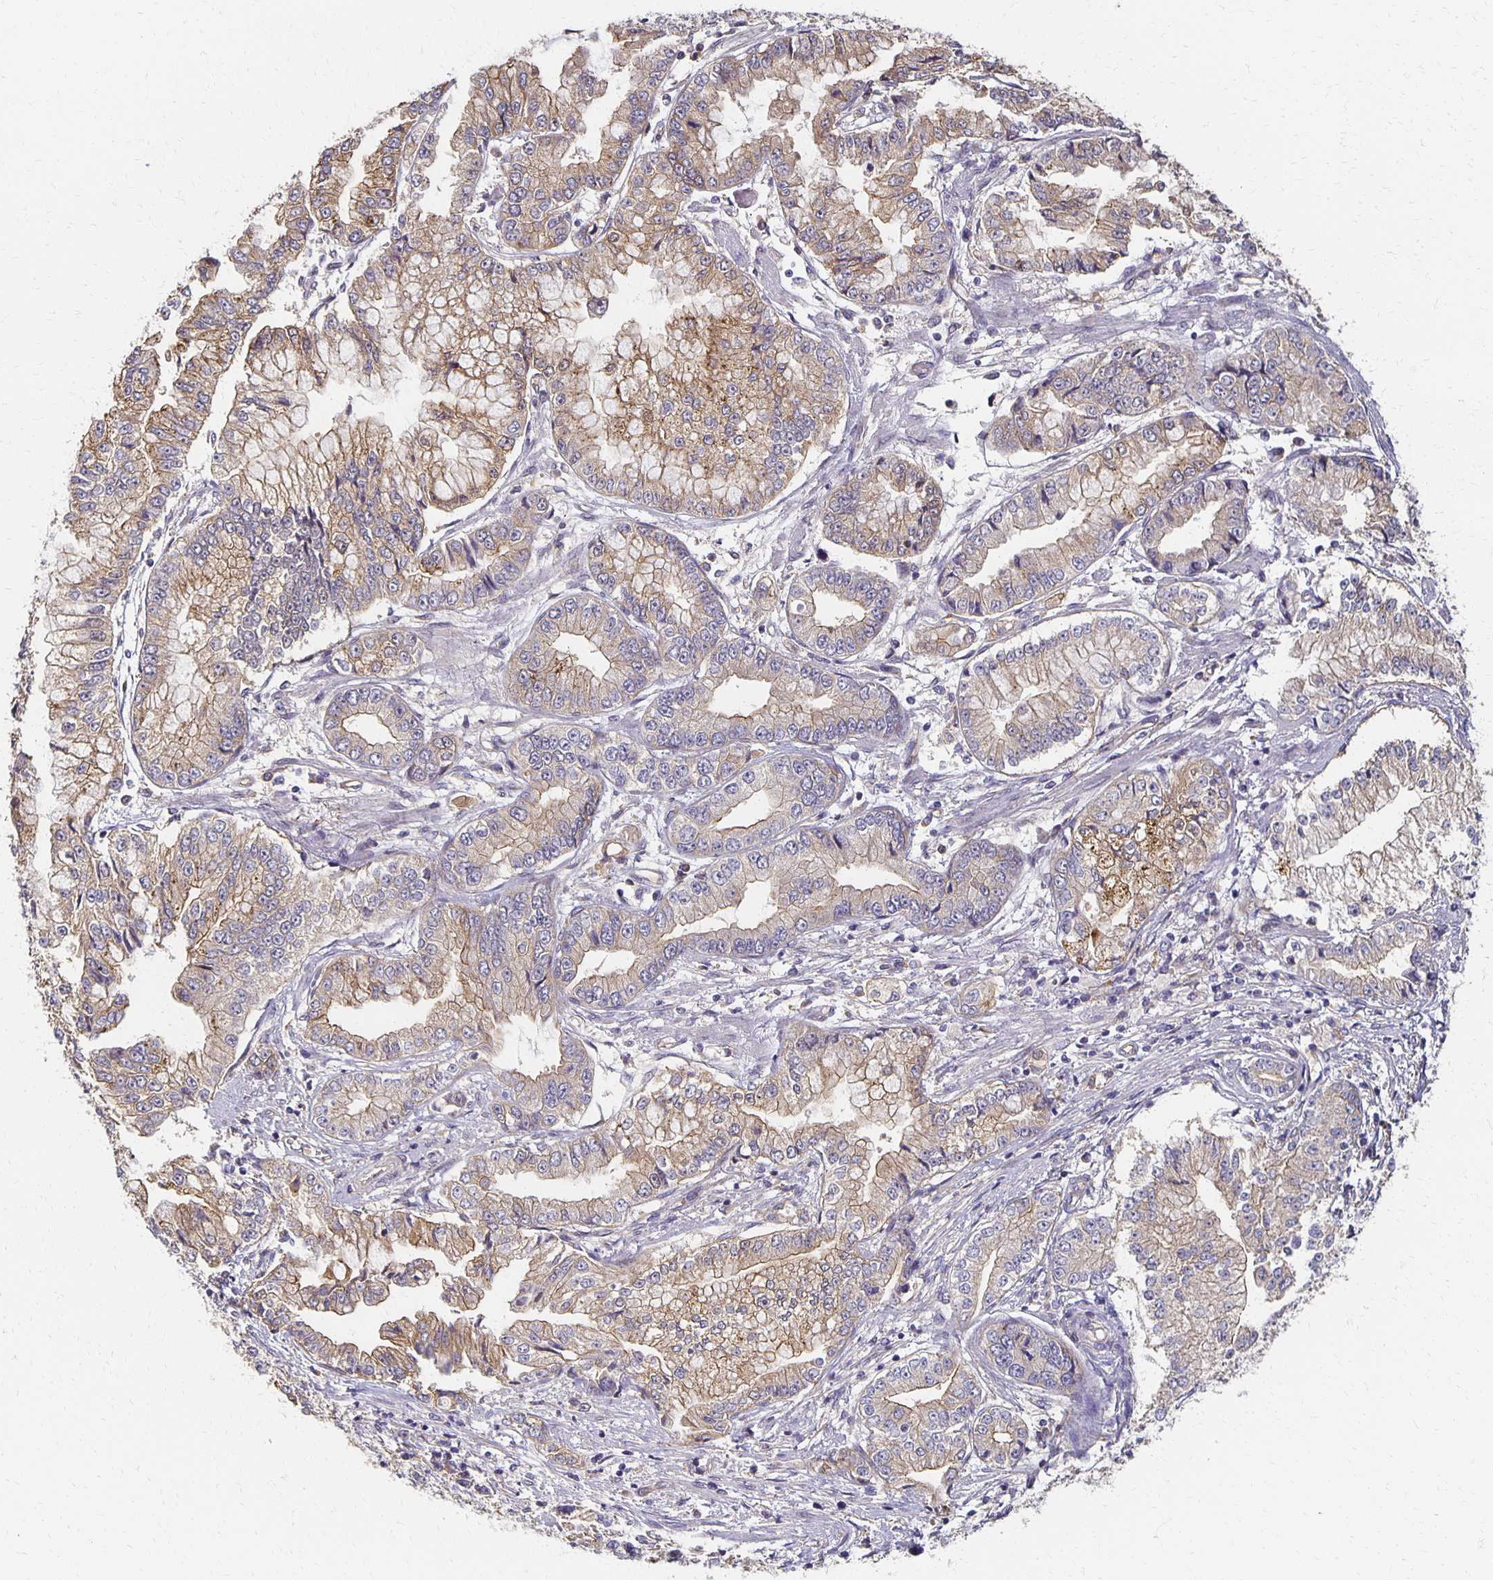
{"staining": {"intensity": "weak", "quantity": ">75%", "location": "cytoplasmic/membranous"}, "tissue": "stomach cancer", "cell_type": "Tumor cells", "image_type": "cancer", "snomed": [{"axis": "morphology", "description": "Adenocarcinoma, NOS"}, {"axis": "topography", "description": "Stomach, upper"}], "caption": "Weak cytoplasmic/membranous protein staining is seen in approximately >75% of tumor cells in stomach adenocarcinoma.", "gene": "SORL1", "patient": {"sex": "female", "age": 74}}